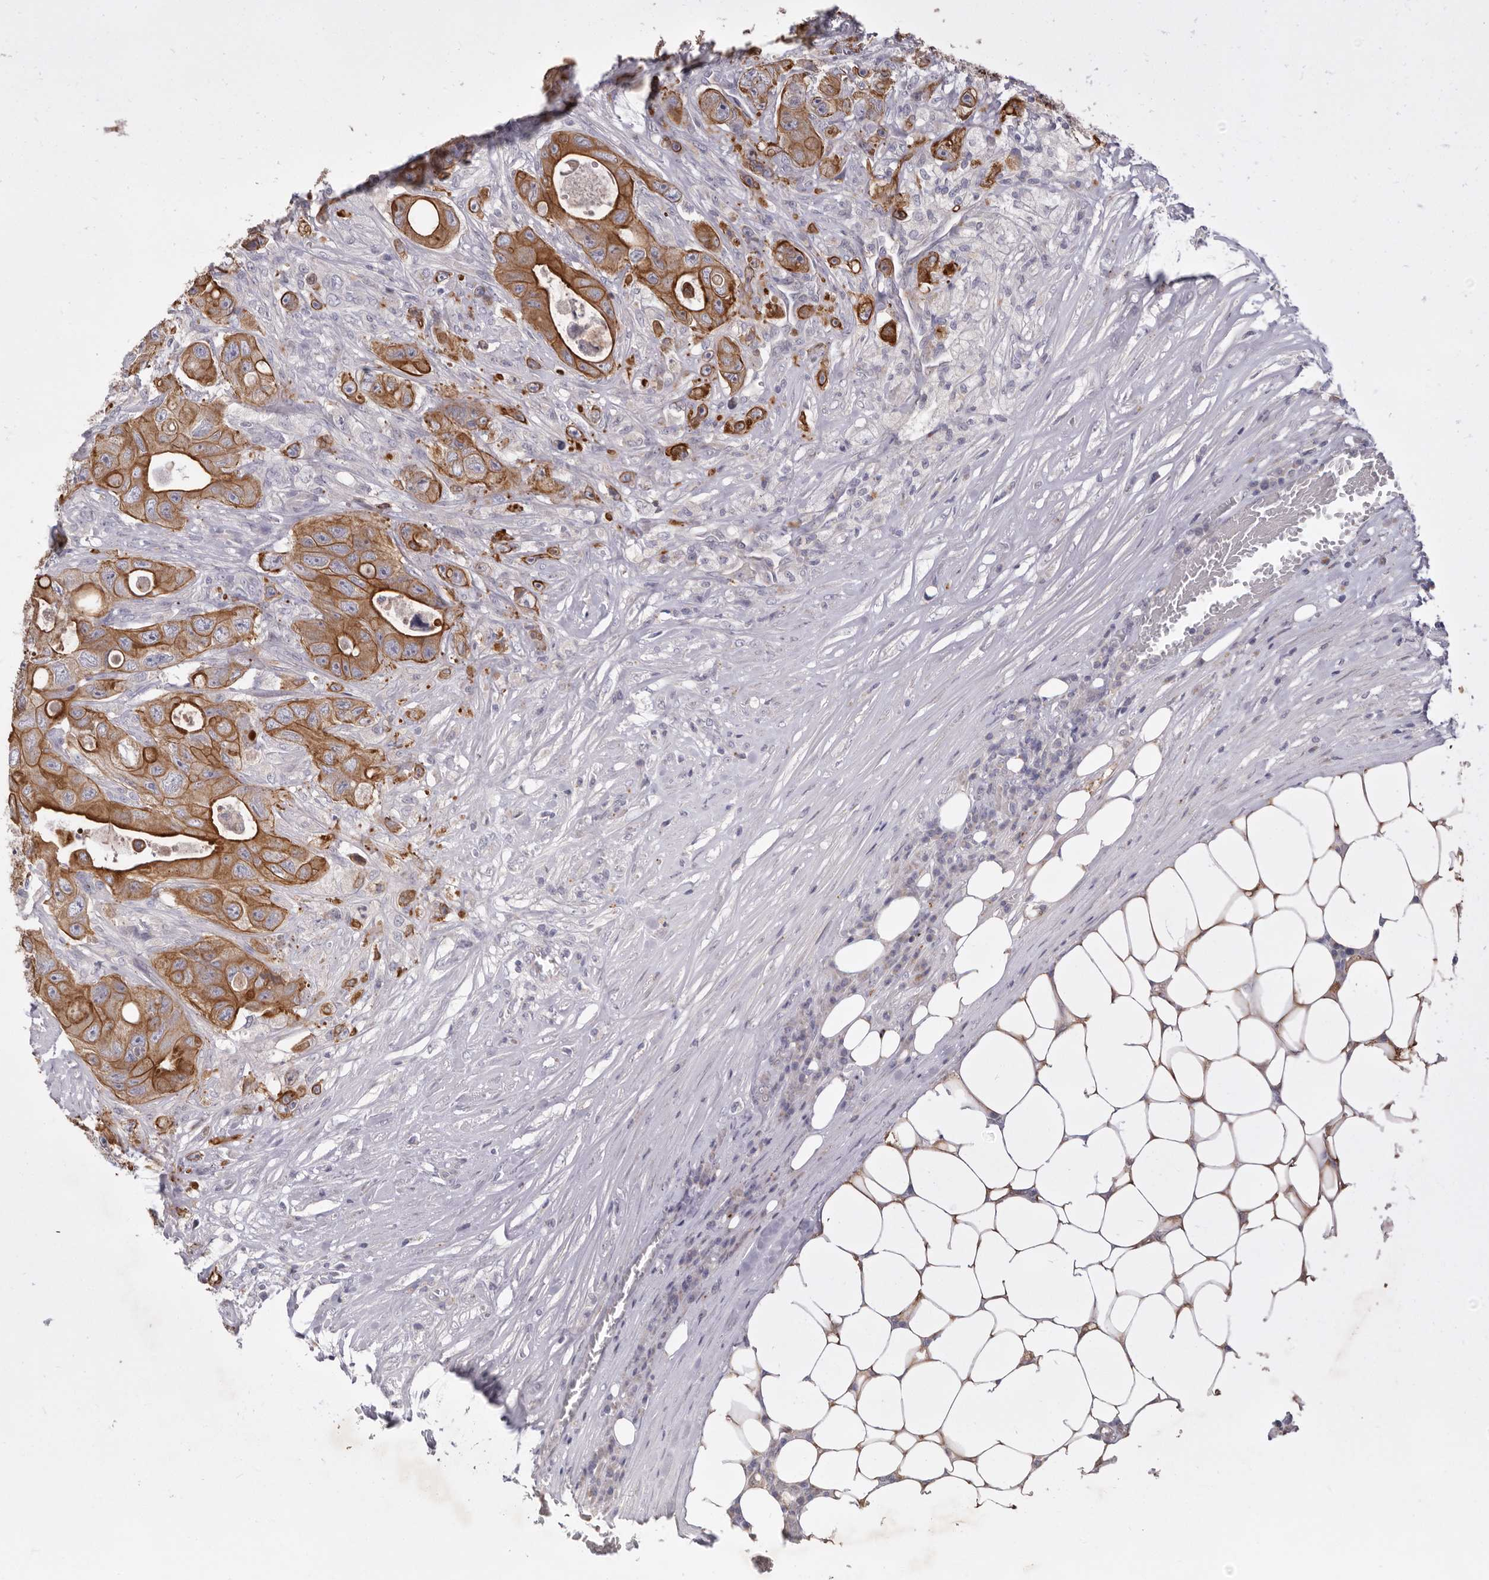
{"staining": {"intensity": "strong", "quantity": ">75%", "location": "cytoplasmic/membranous"}, "tissue": "colorectal cancer", "cell_type": "Tumor cells", "image_type": "cancer", "snomed": [{"axis": "morphology", "description": "Adenocarcinoma, NOS"}, {"axis": "topography", "description": "Colon"}], "caption": "This image exhibits IHC staining of human colorectal cancer (adenocarcinoma), with high strong cytoplasmic/membranous expression in about >75% of tumor cells.", "gene": "USH1C", "patient": {"sex": "female", "age": 46}}